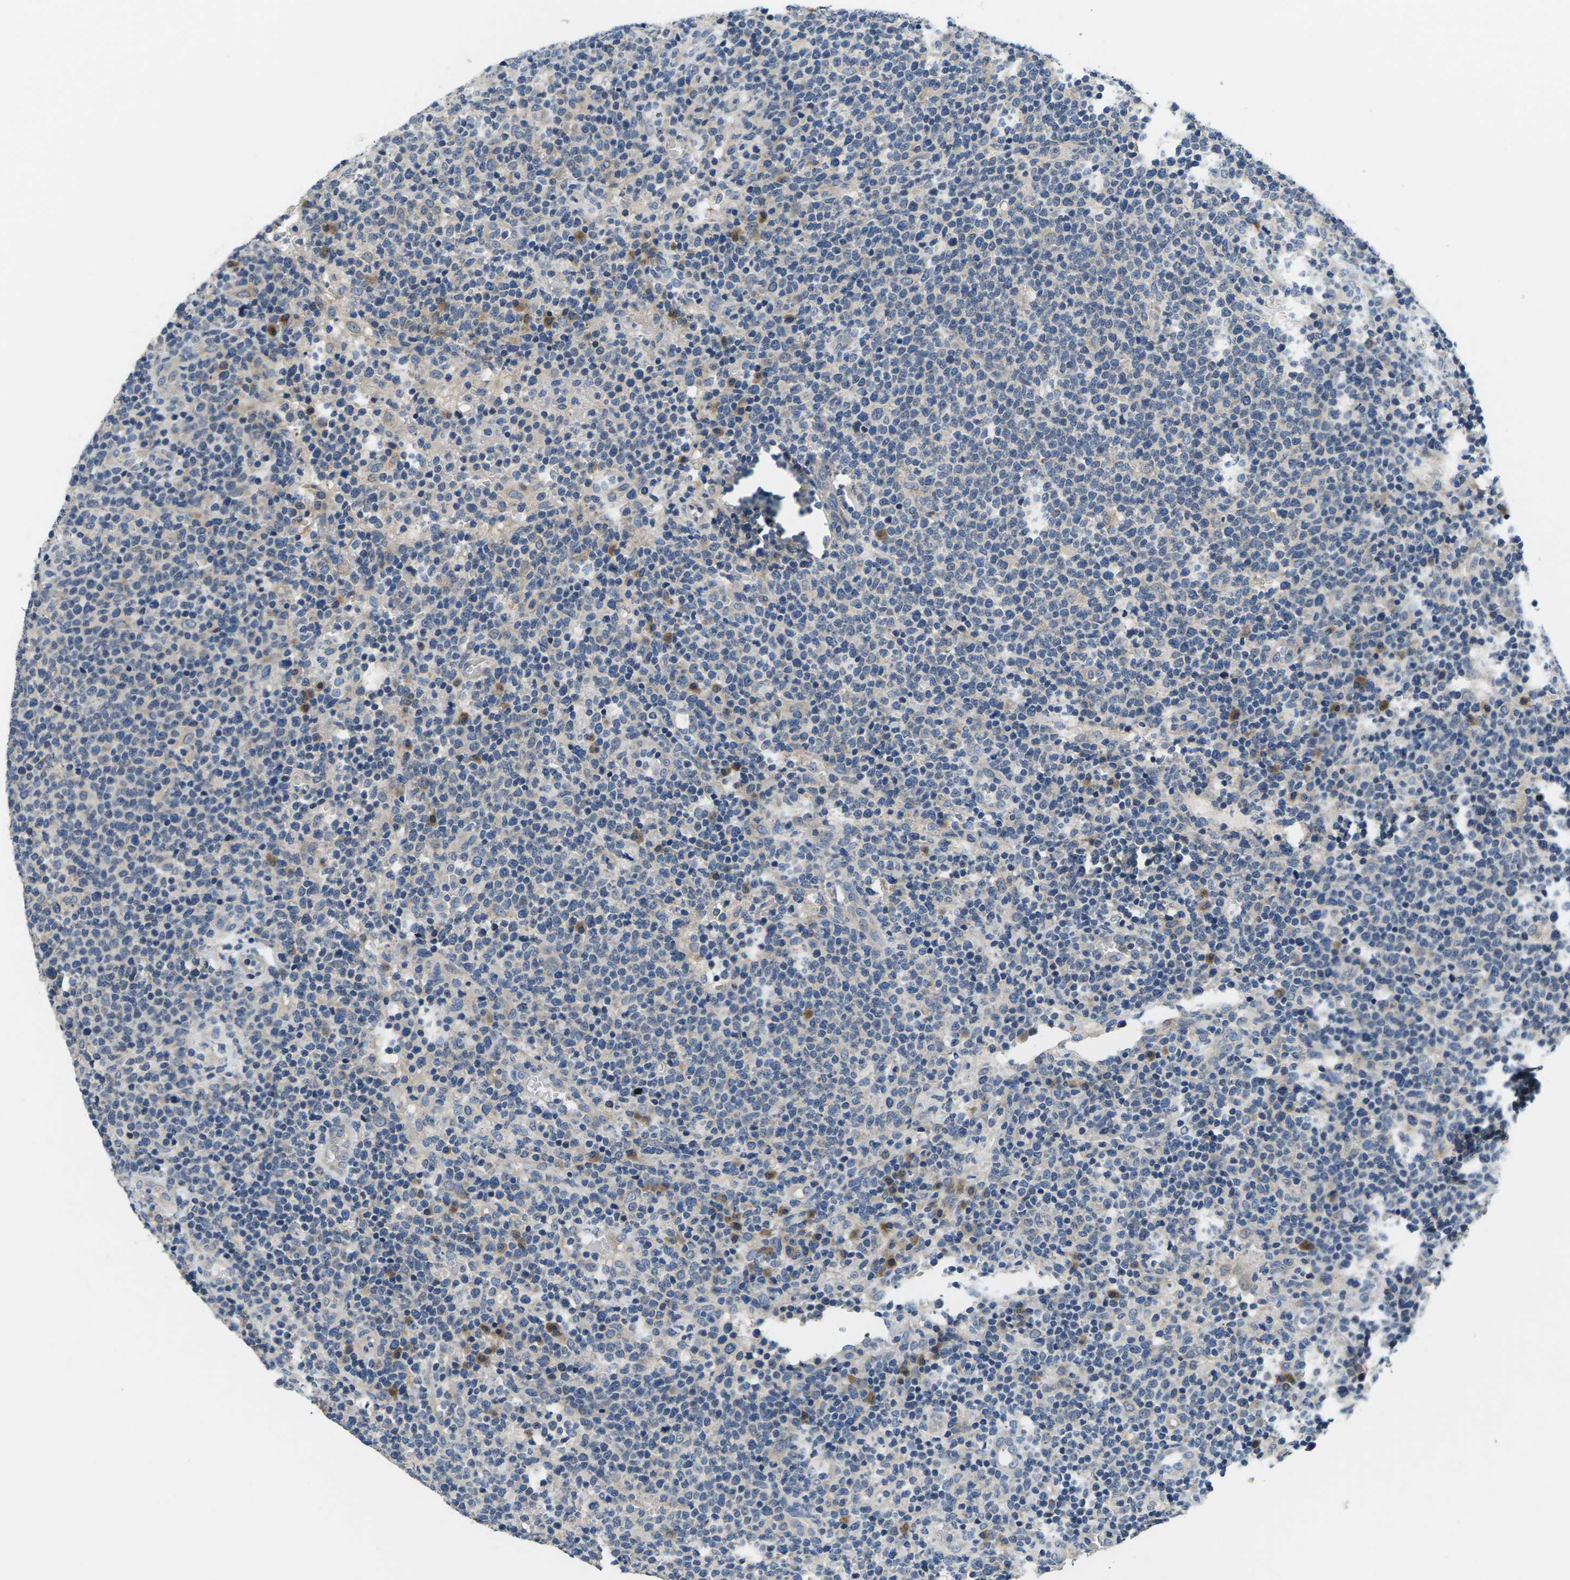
{"staining": {"intensity": "negative", "quantity": "none", "location": "none"}, "tissue": "lymphoma", "cell_type": "Tumor cells", "image_type": "cancer", "snomed": [{"axis": "morphology", "description": "Malignant lymphoma, non-Hodgkin's type, High grade"}, {"axis": "topography", "description": "Lymph node"}], "caption": "This is an immunohistochemistry histopathology image of lymphoma. There is no staining in tumor cells.", "gene": "ERGIC3", "patient": {"sex": "male", "age": 61}}